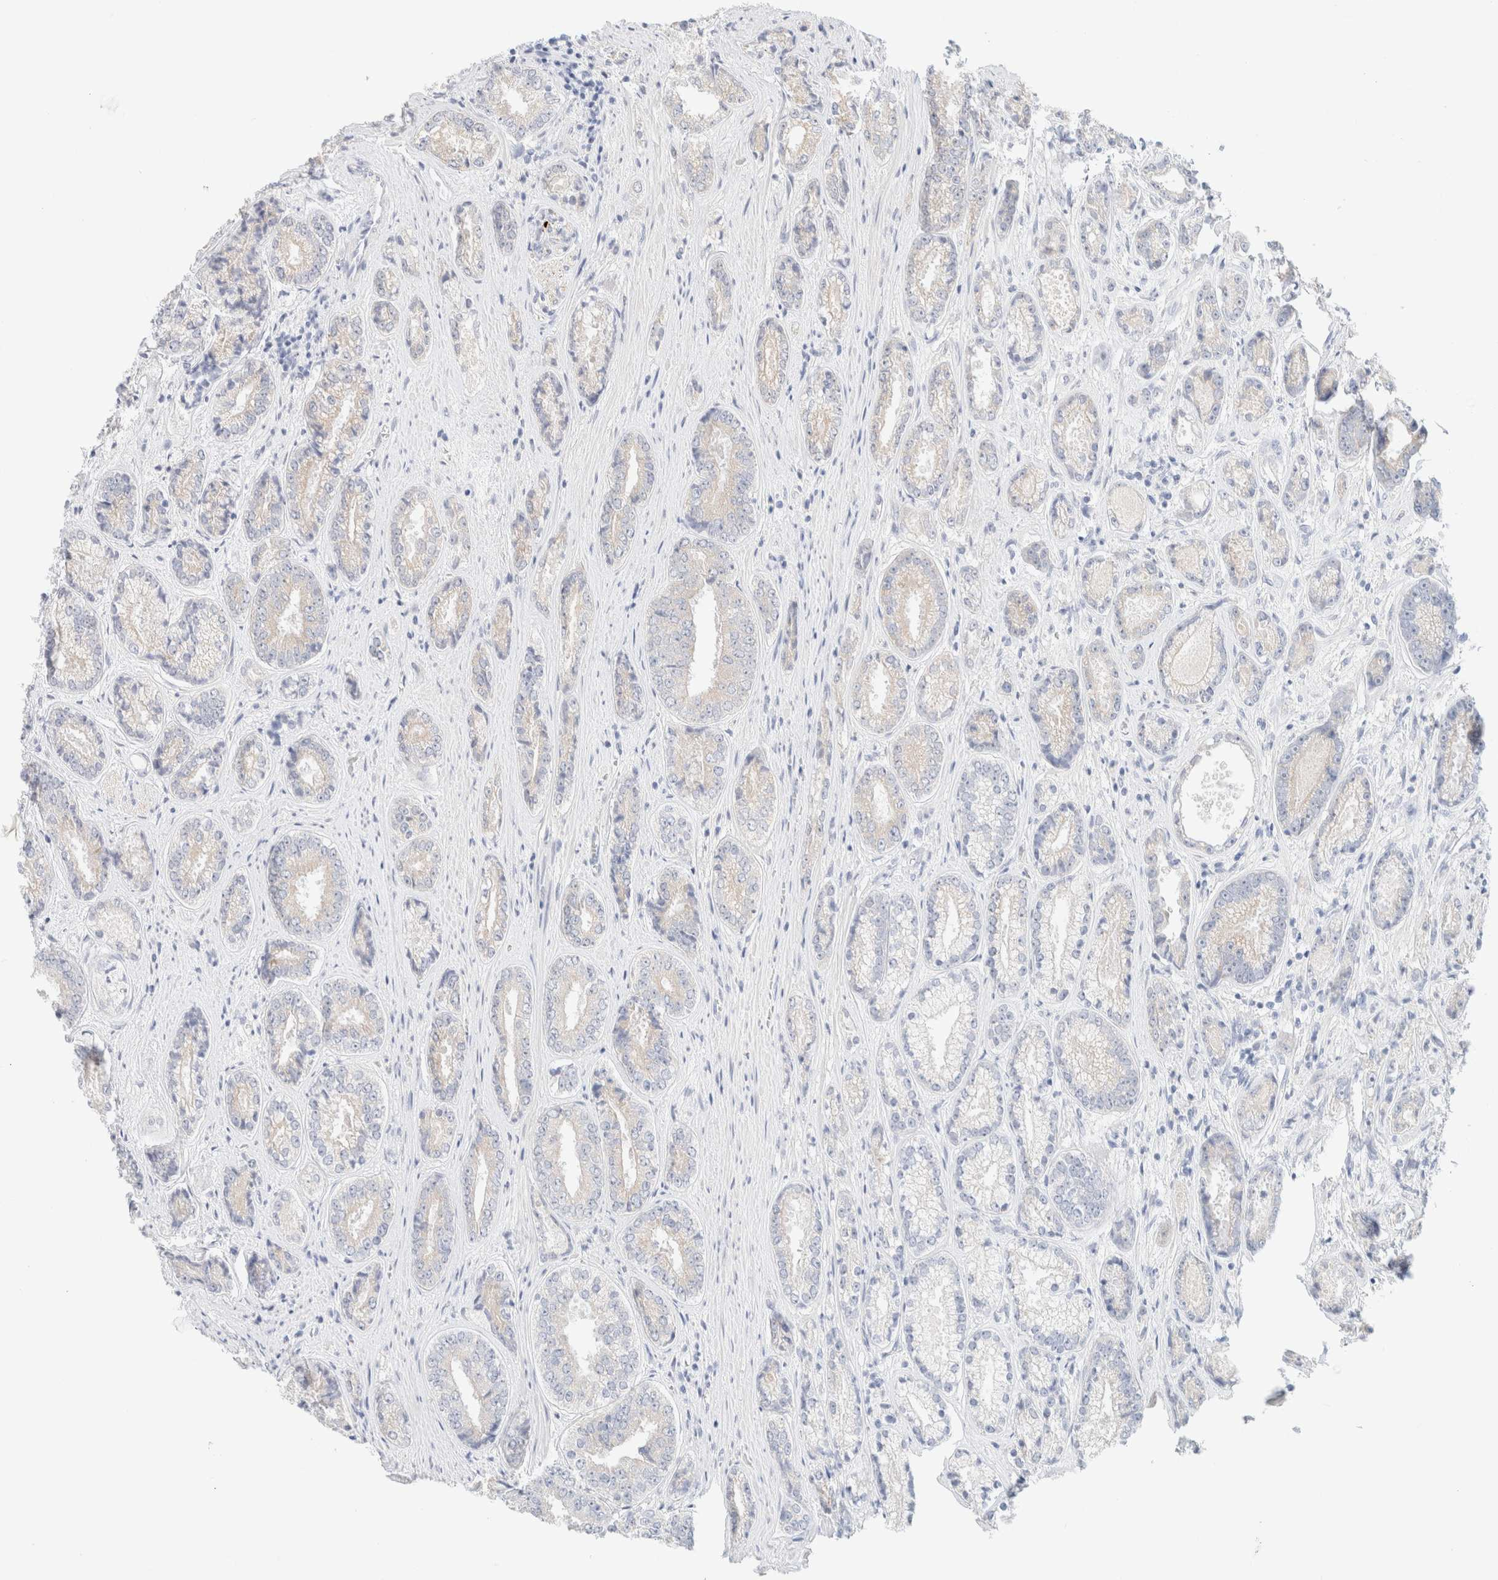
{"staining": {"intensity": "negative", "quantity": "none", "location": "none"}, "tissue": "prostate cancer", "cell_type": "Tumor cells", "image_type": "cancer", "snomed": [{"axis": "morphology", "description": "Adenocarcinoma, High grade"}, {"axis": "topography", "description": "Prostate"}], "caption": "Immunohistochemical staining of prostate cancer reveals no significant expression in tumor cells.", "gene": "UNC13B", "patient": {"sex": "male", "age": 61}}